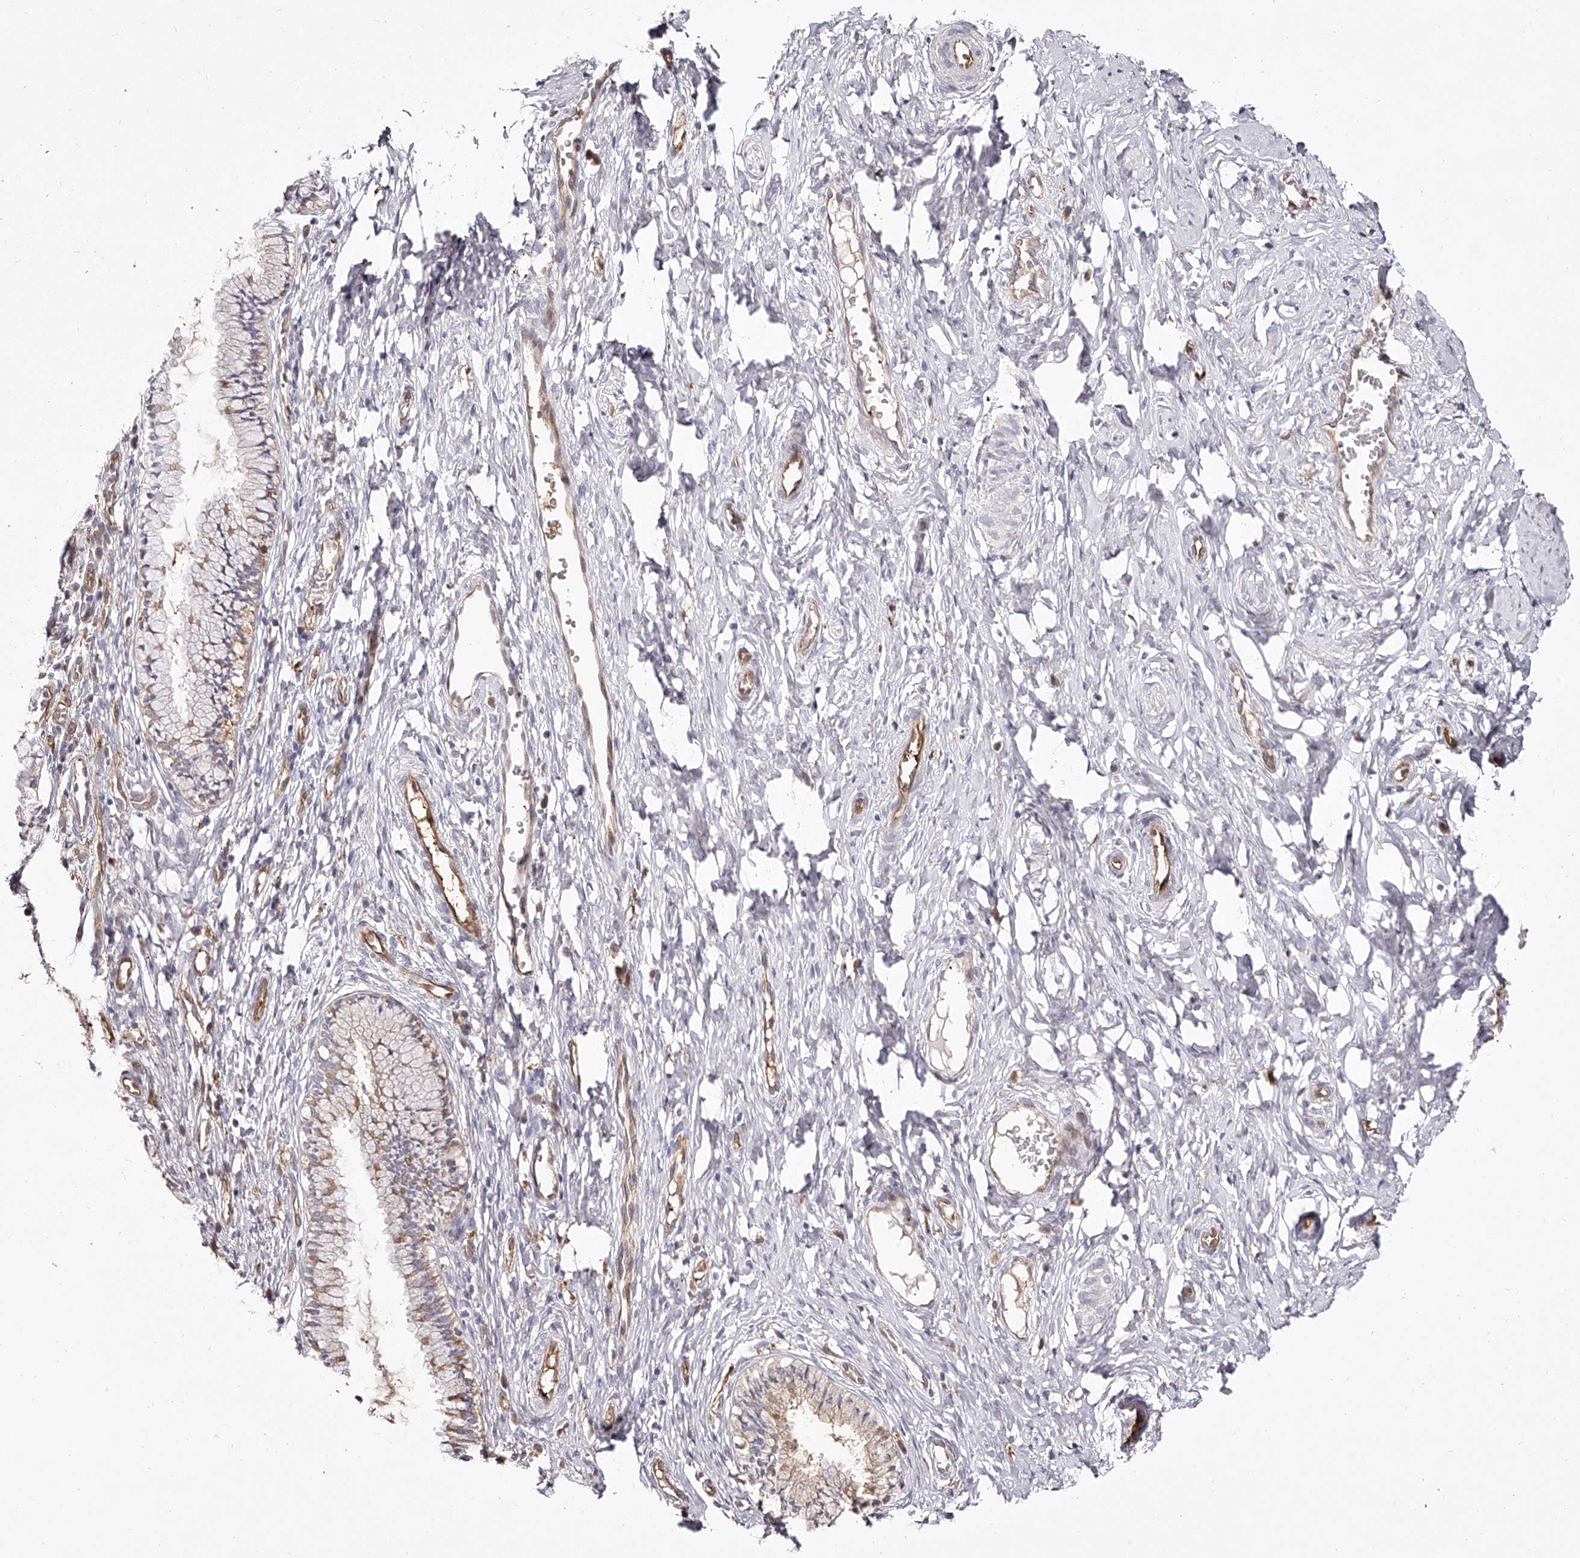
{"staining": {"intensity": "moderate", "quantity": "<25%", "location": "cytoplasmic/membranous"}, "tissue": "cervix", "cell_type": "Glandular cells", "image_type": "normal", "snomed": [{"axis": "morphology", "description": "Normal tissue, NOS"}, {"axis": "topography", "description": "Cervix"}], "caption": "DAB immunohistochemical staining of normal human cervix demonstrates moderate cytoplasmic/membranous protein positivity in approximately <25% of glandular cells.", "gene": "LAP3", "patient": {"sex": "female", "age": 27}}